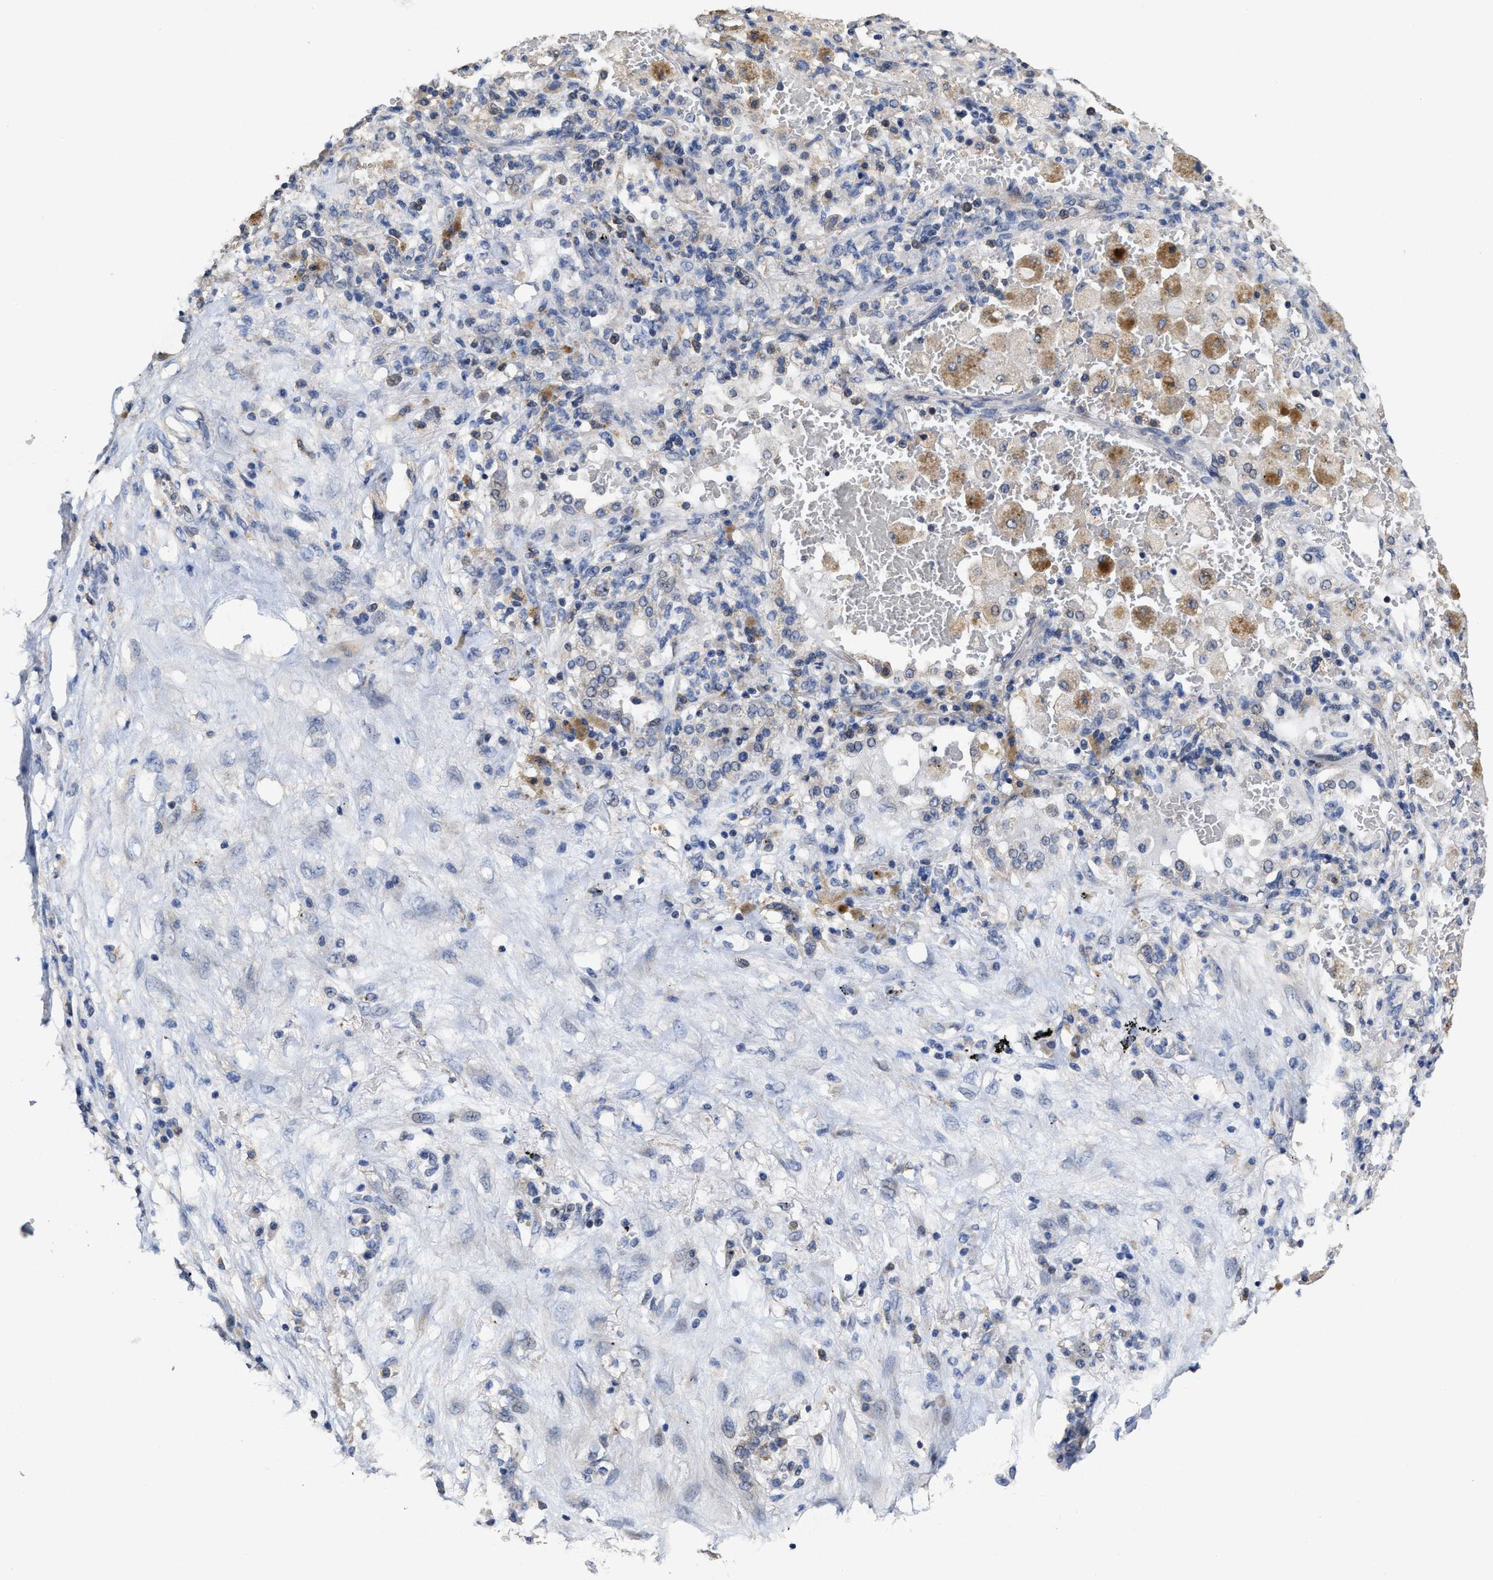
{"staining": {"intensity": "negative", "quantity": "none", "location": "none"}, "tissue": "lung cancer", "cell_type": "Tumor cells", "image_type": "cancer", "snomed": [{"axis": "morphology", "description": "Squamous cell carcinoma, NOS"}, {"axis": "topography", "description": "Lung"}], "caption": "Tumor cells show no significant protein positivity in squamous cell carcinoma (lung).", "gene": "ZFAT", "patient": {"sex": "male", "age": 61}}